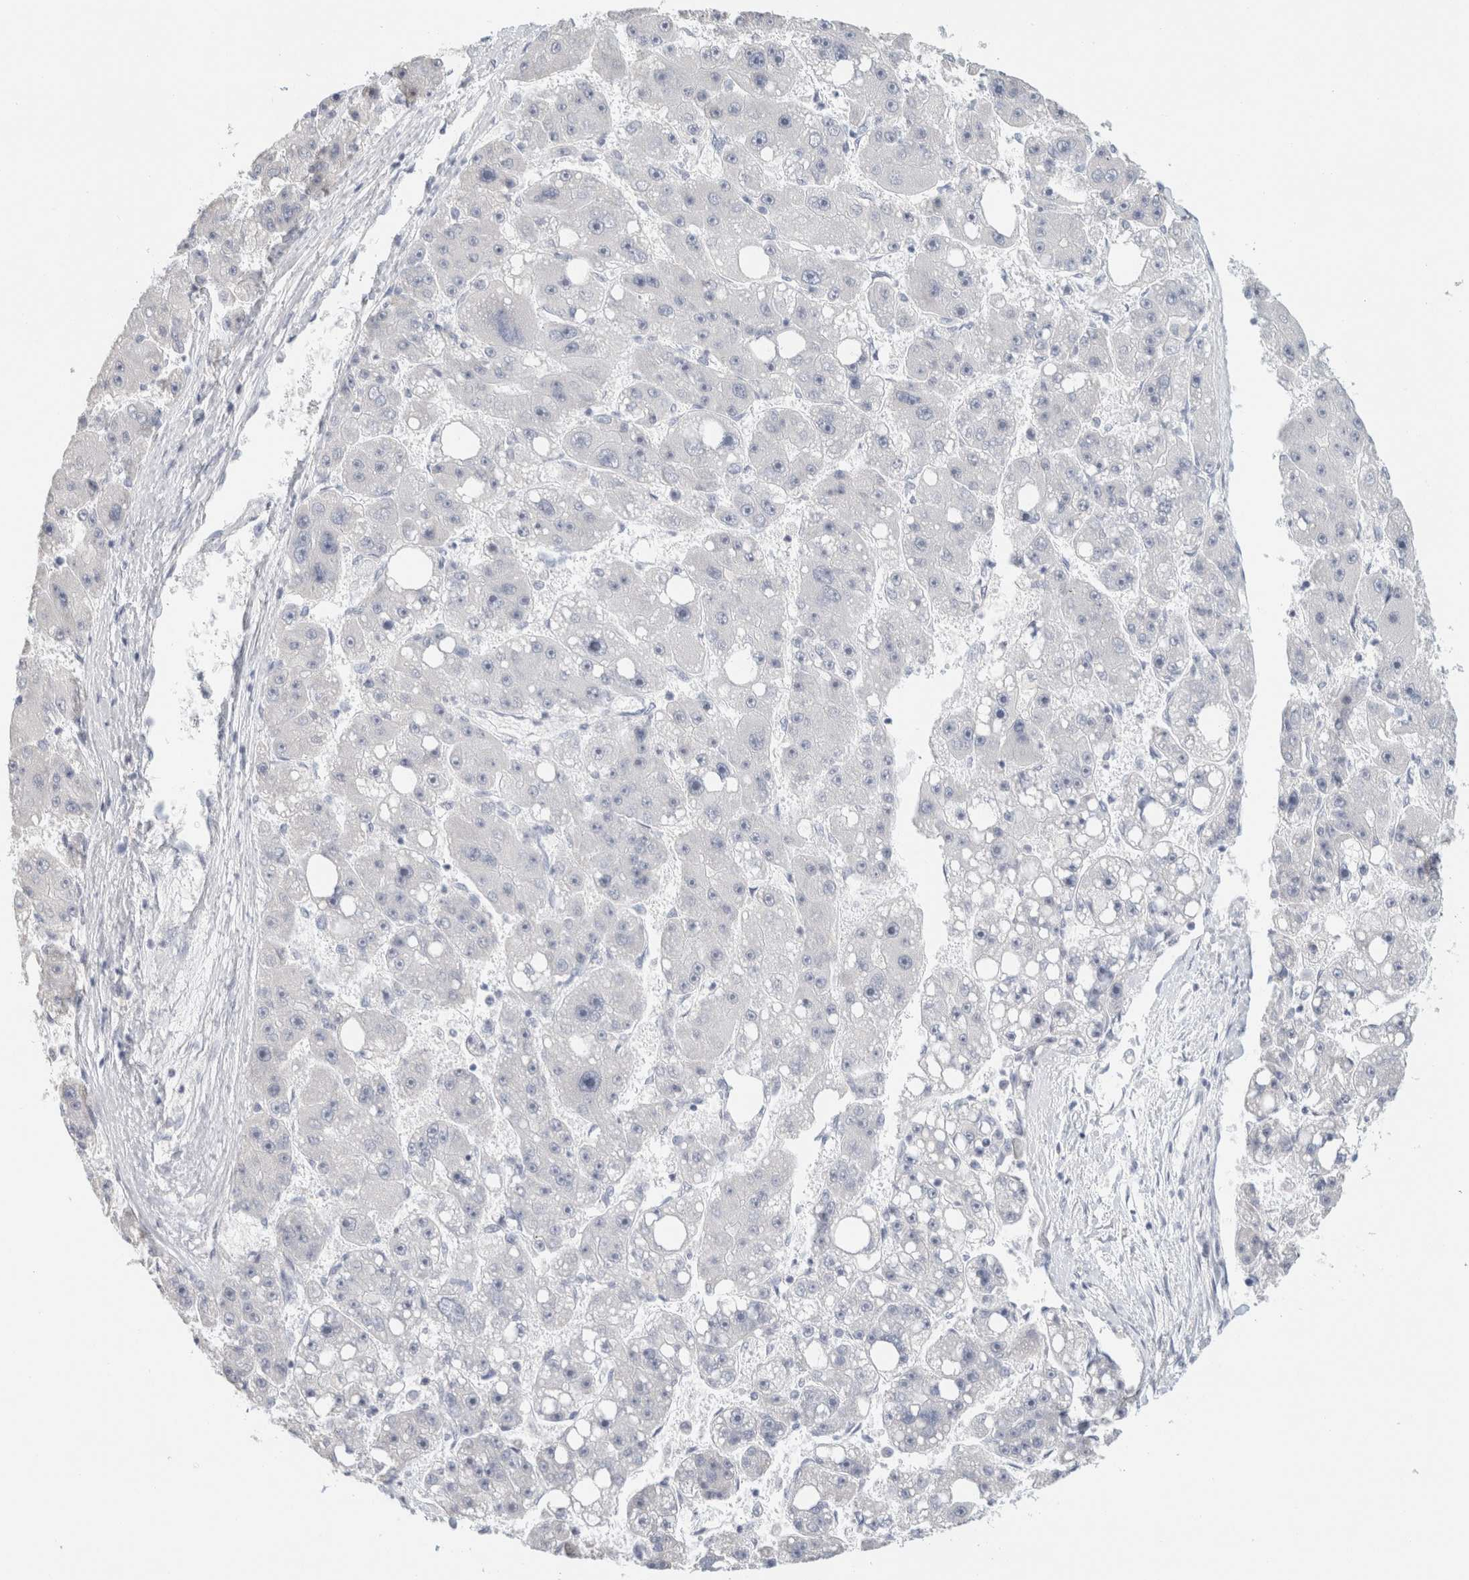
{"staining": {"intensity": "negative", "quantity": "none", "location": "none"}, "tissue": "liver cancer", "cell_type": "Tumor cells", "image_type": "cancer", "snomed": [{"axis": "morphology", "description": "Carcinoma, Hepatocellular, NOS"}, {"axis": "topography", "description": "Liver"}], "caption": "The IHC micrograph has no significant expression in tumor cells of liver hepatocellular carcinoma tissue.", "gene": "NEFM", "patient": {"sex": "female", "age": 61}}